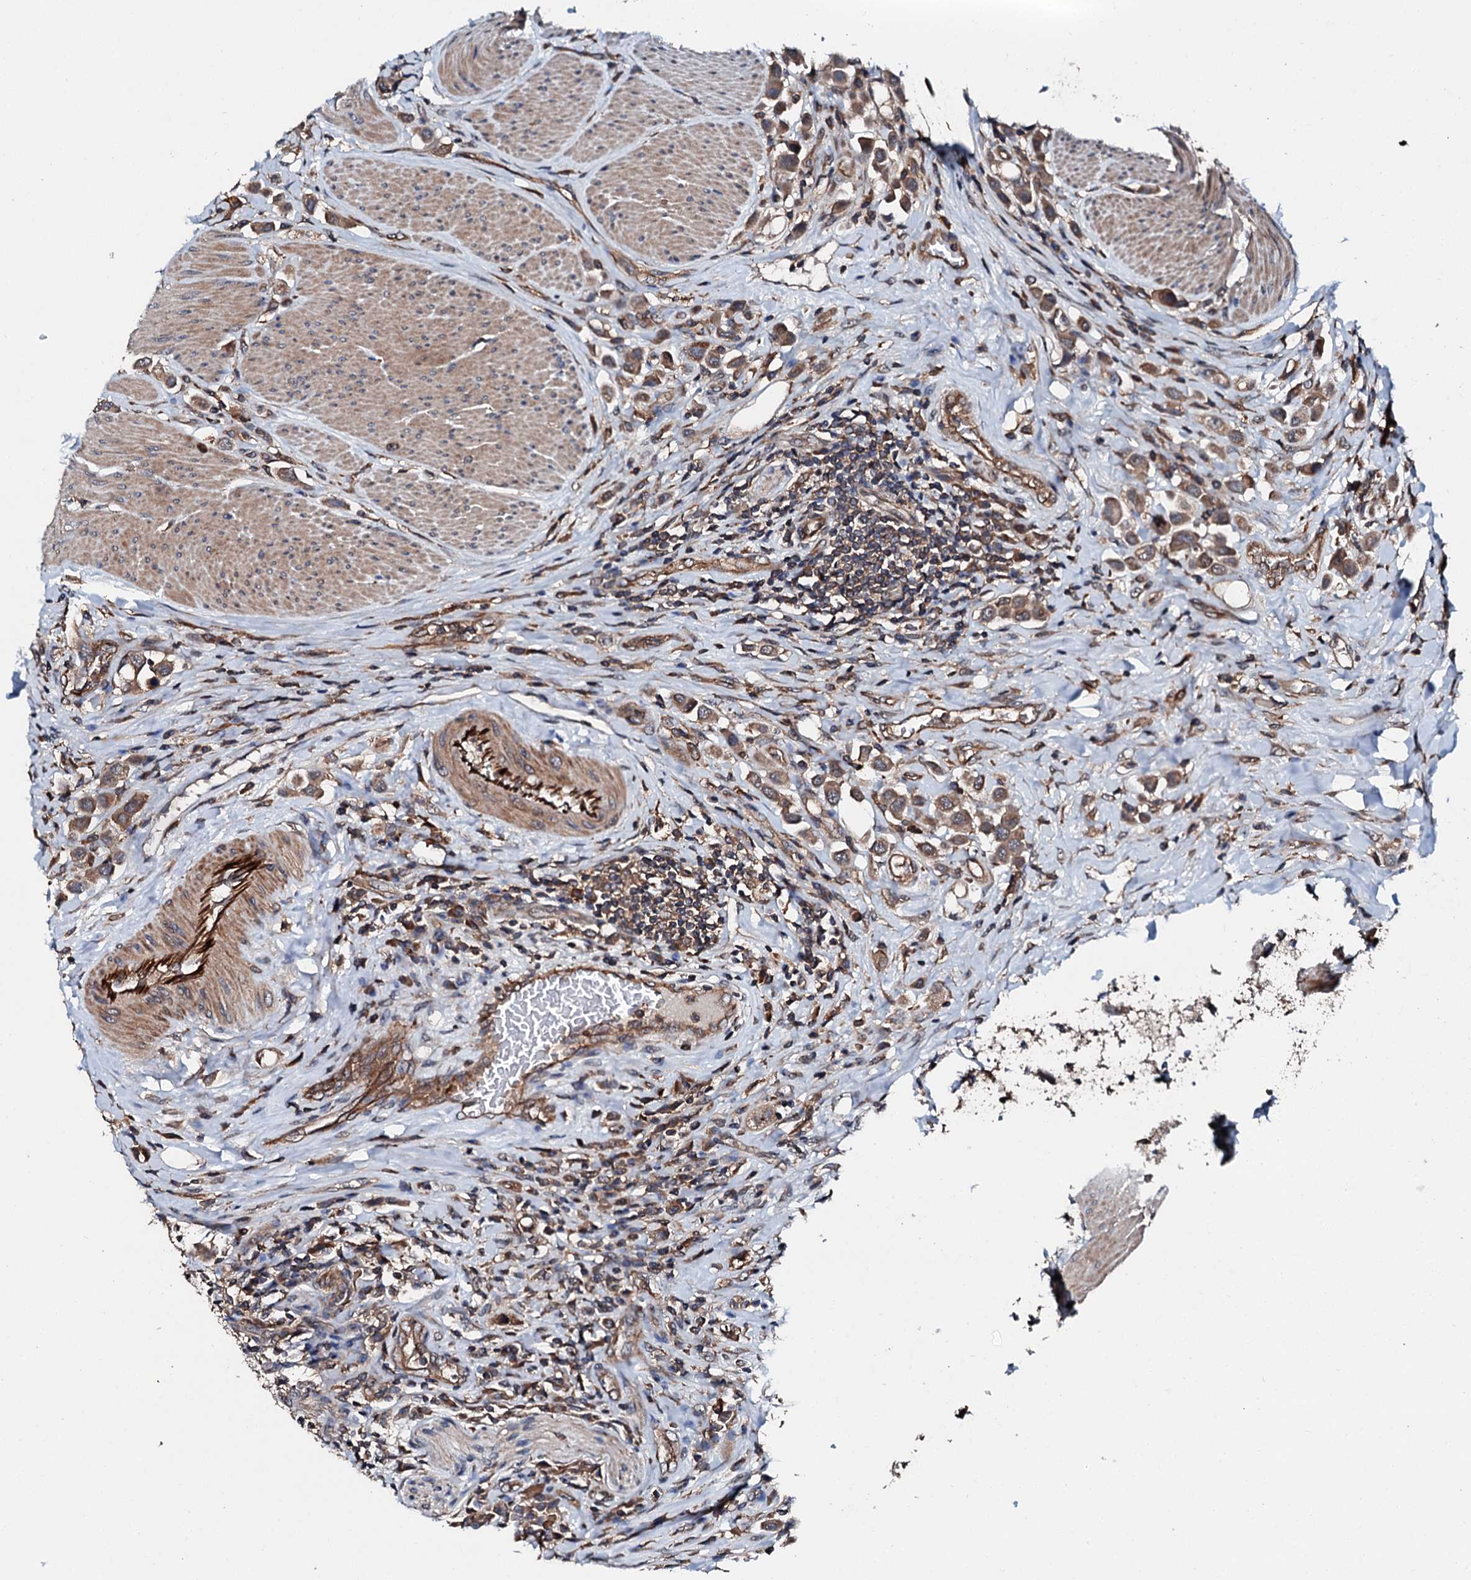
{"staining": {"intensity": "moderate", "quantity": ">75%", "location": "cytoplasmic/membranous"}, "tissue": "urothelial cancer", "cell_type": "Tumor cells", "image_type": "cancer", "snomed": [{"axis": "morphology", "description": "Urothelial carcinoma, High grade"}, {"axis": "topography", "description": "Urinary bladder"}], "caption": "Human urothelial carcinoma (high-grade) stained with a protein marker reveals moderate staining in tumor cells.", "gene": "FGD4", "patient": {"sex": "male", "age": 50}}